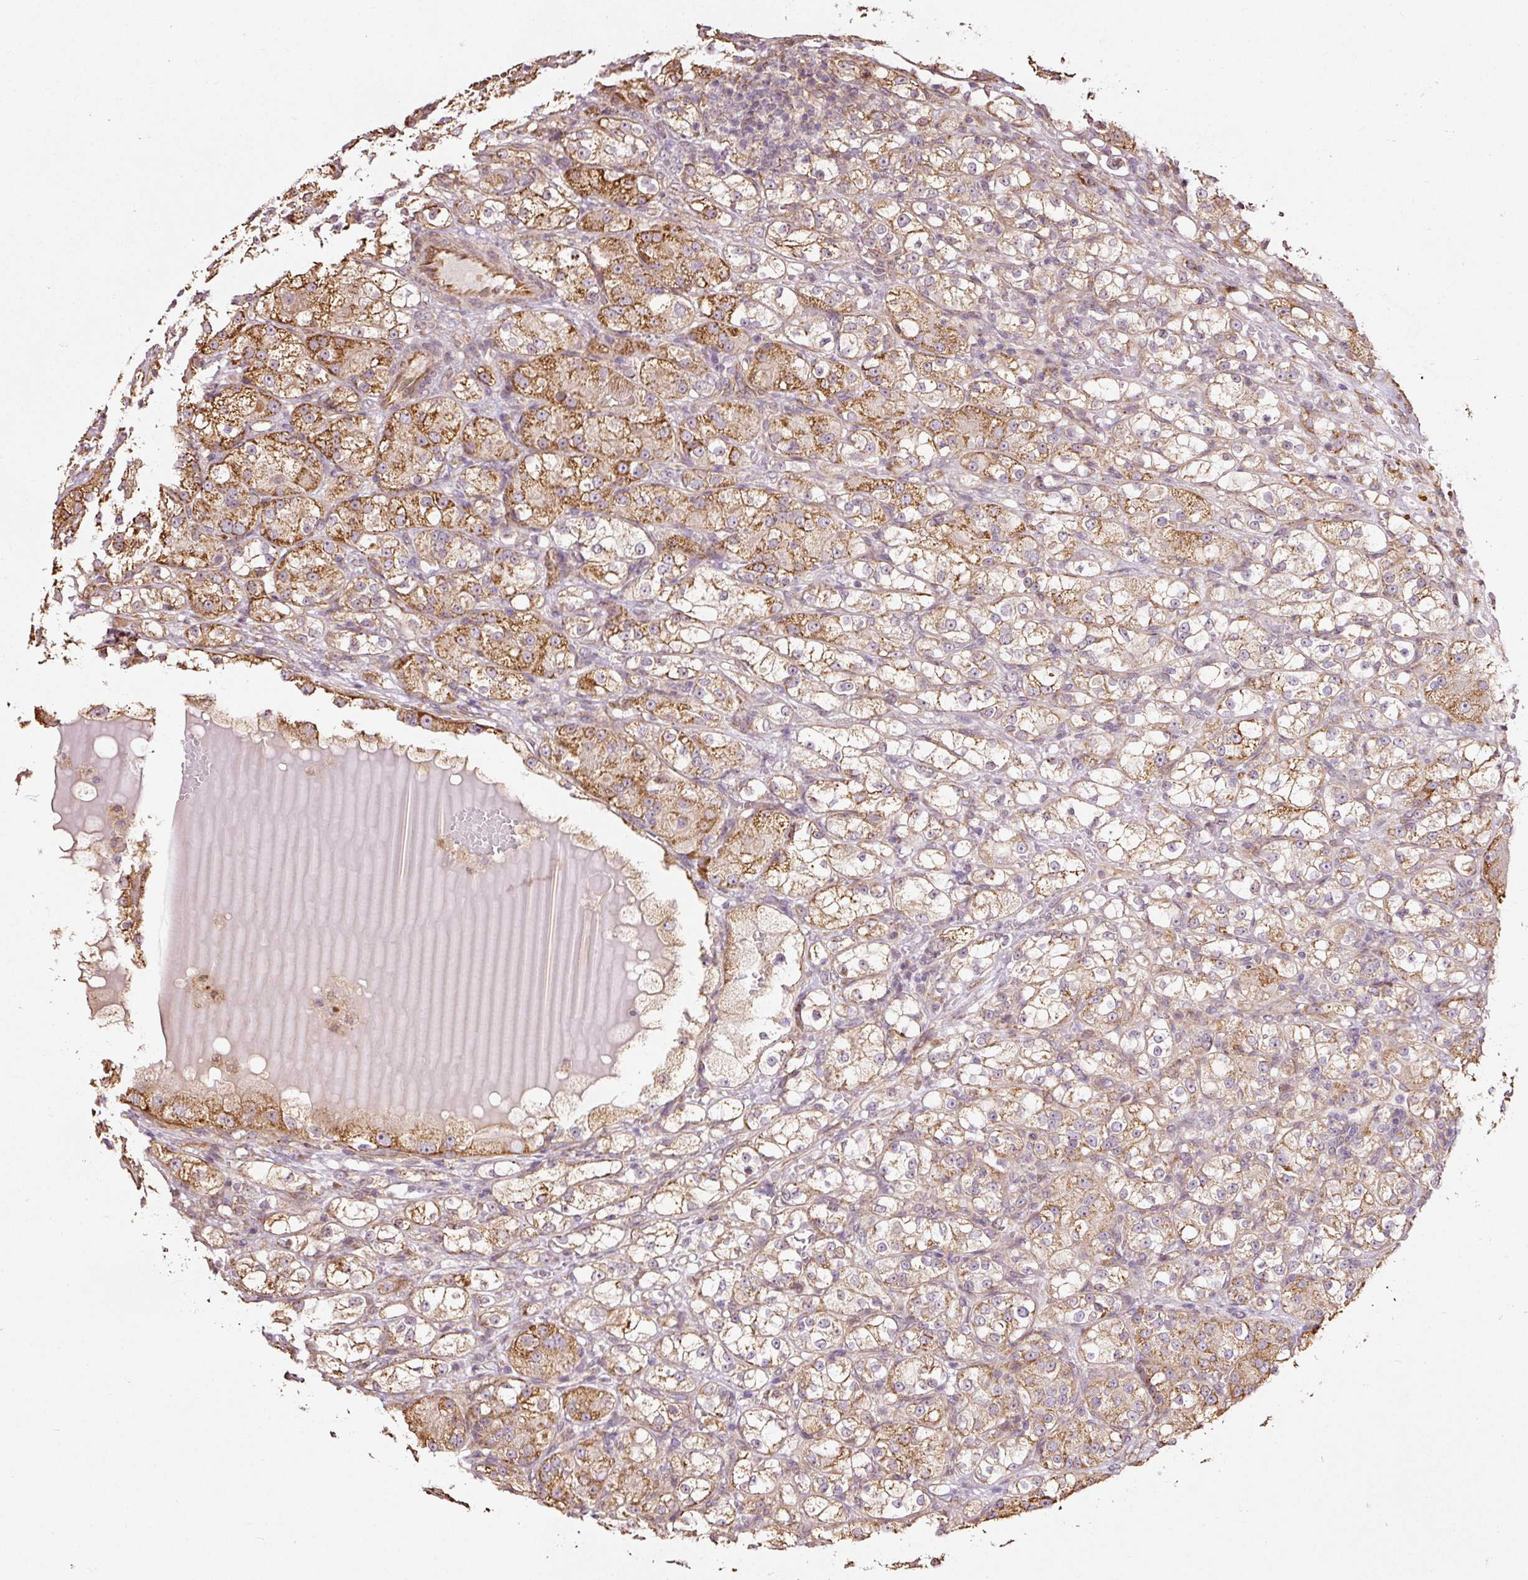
{"staining": {"intensity": "moderate", "quantity": "25%-75%", "location": "cytoplasmic/membranous"}, "tissue": "renal cancer", "cell_type": "Tumor cells", "image_type": "cancer", "snomed": [{"axis": "morphology", "description": "Normal tissue, NOS"}, {"axis": "morphology", "description": "Adenocarcinoma, NOS"}, {"axis": "topography", "description": "Kidney"}], "caption": "The micrograph displays staining of renal adenocarcinoma, revealing moderate cytoplasmic/membranous protein staining (brown color) within tumor cells.", "gene": "ETF1", "patient": {"sex": "male", "age": 61}}